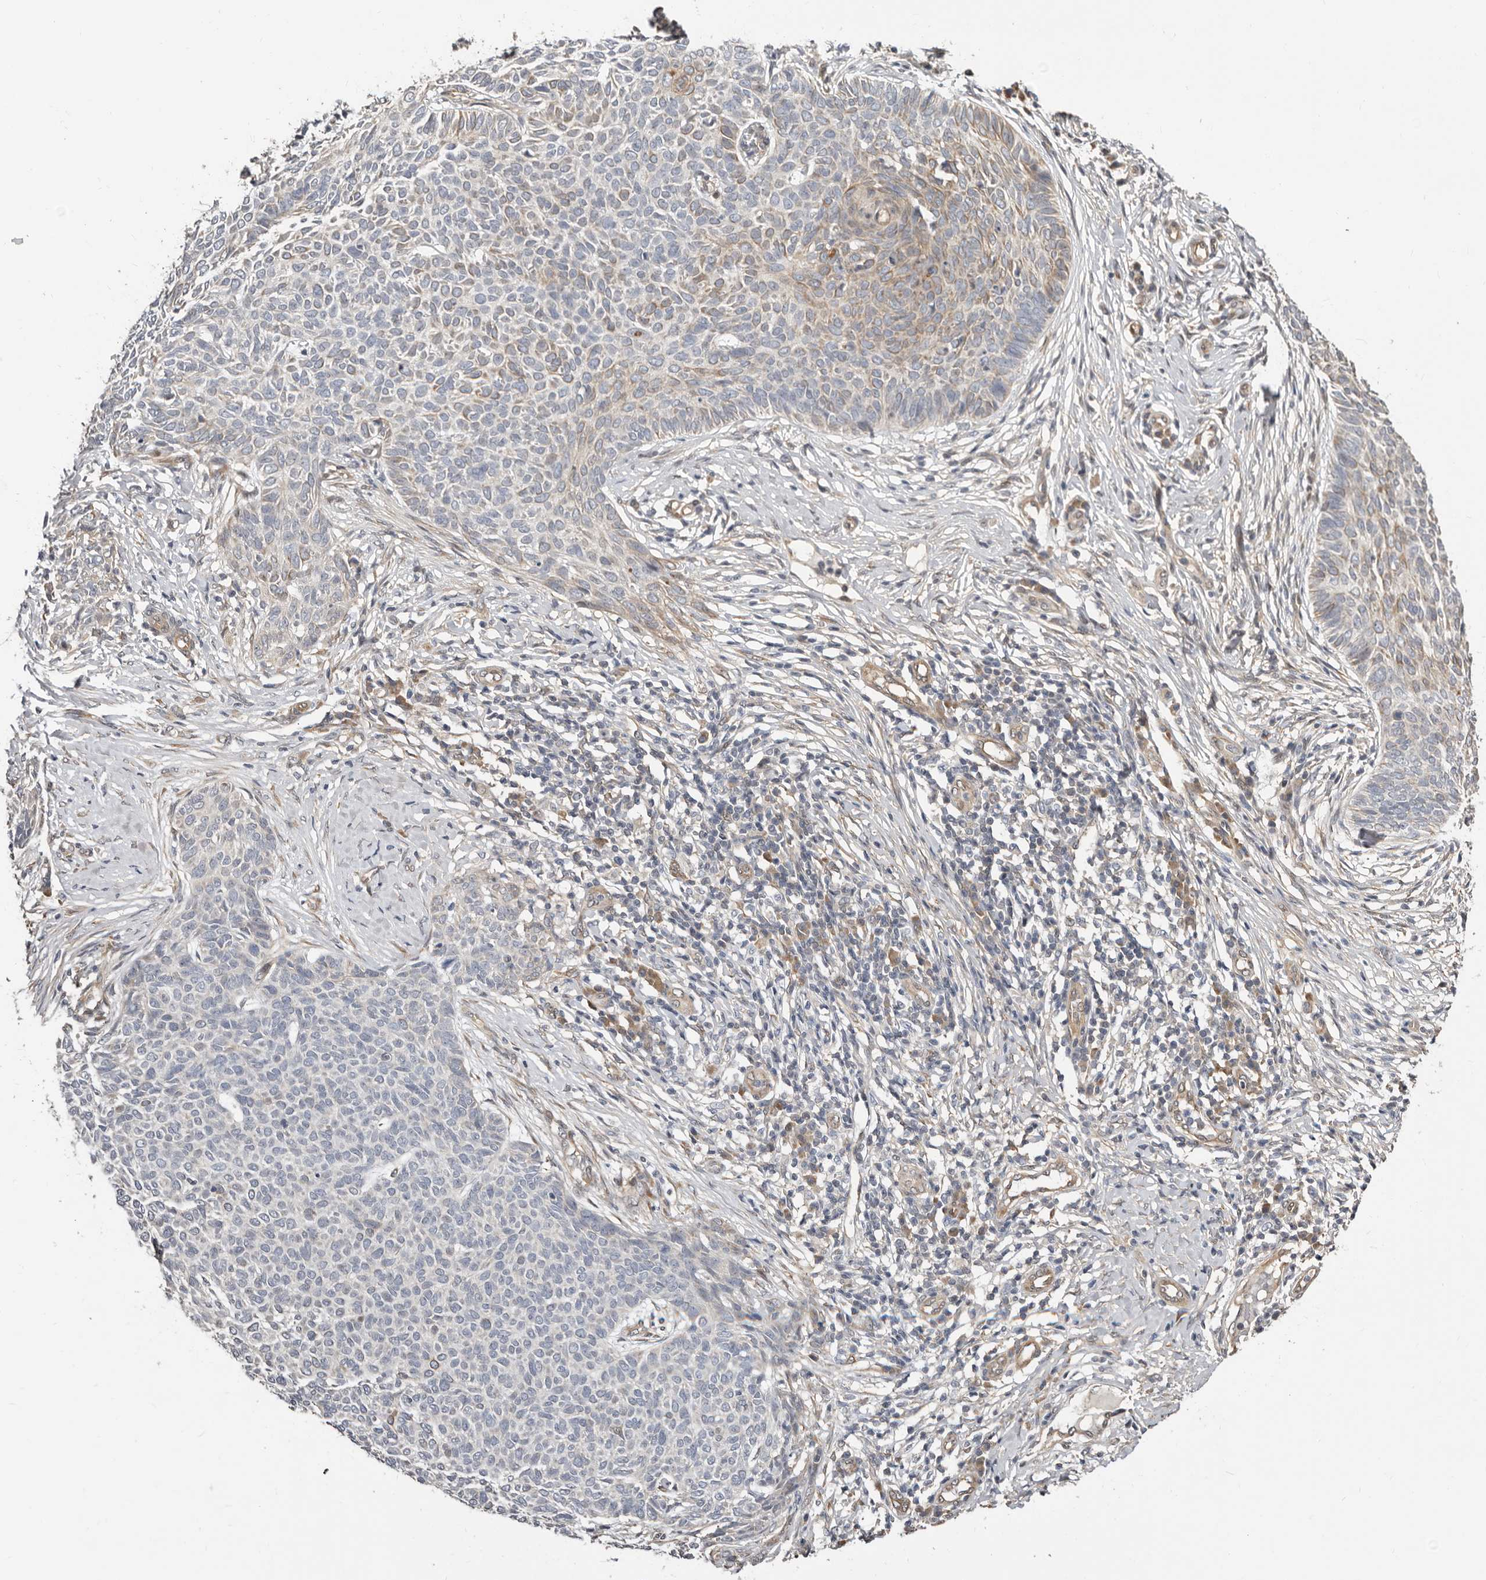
{"staining": {"intensity": "weak", "quantity": "<25%", "location": "cytoplasmic/membranous"}, "tissue": "skin cancer", "cell_type": "Tumor cells", "image_type": "cancer", "snomed": [{"axis": "morphology", "description": "Normal tissue, NOS"}, {"axis": "morphology", "description": "Basal cell carcinoma"}, {"axis": "topography", "description": "Skin"}], "caption": "DAB immunohistochemical staining of skin cancer displays no significant staining in tumor cells.", "gene": "SBDS", "patient": {"sex": "male", "age": 50}}